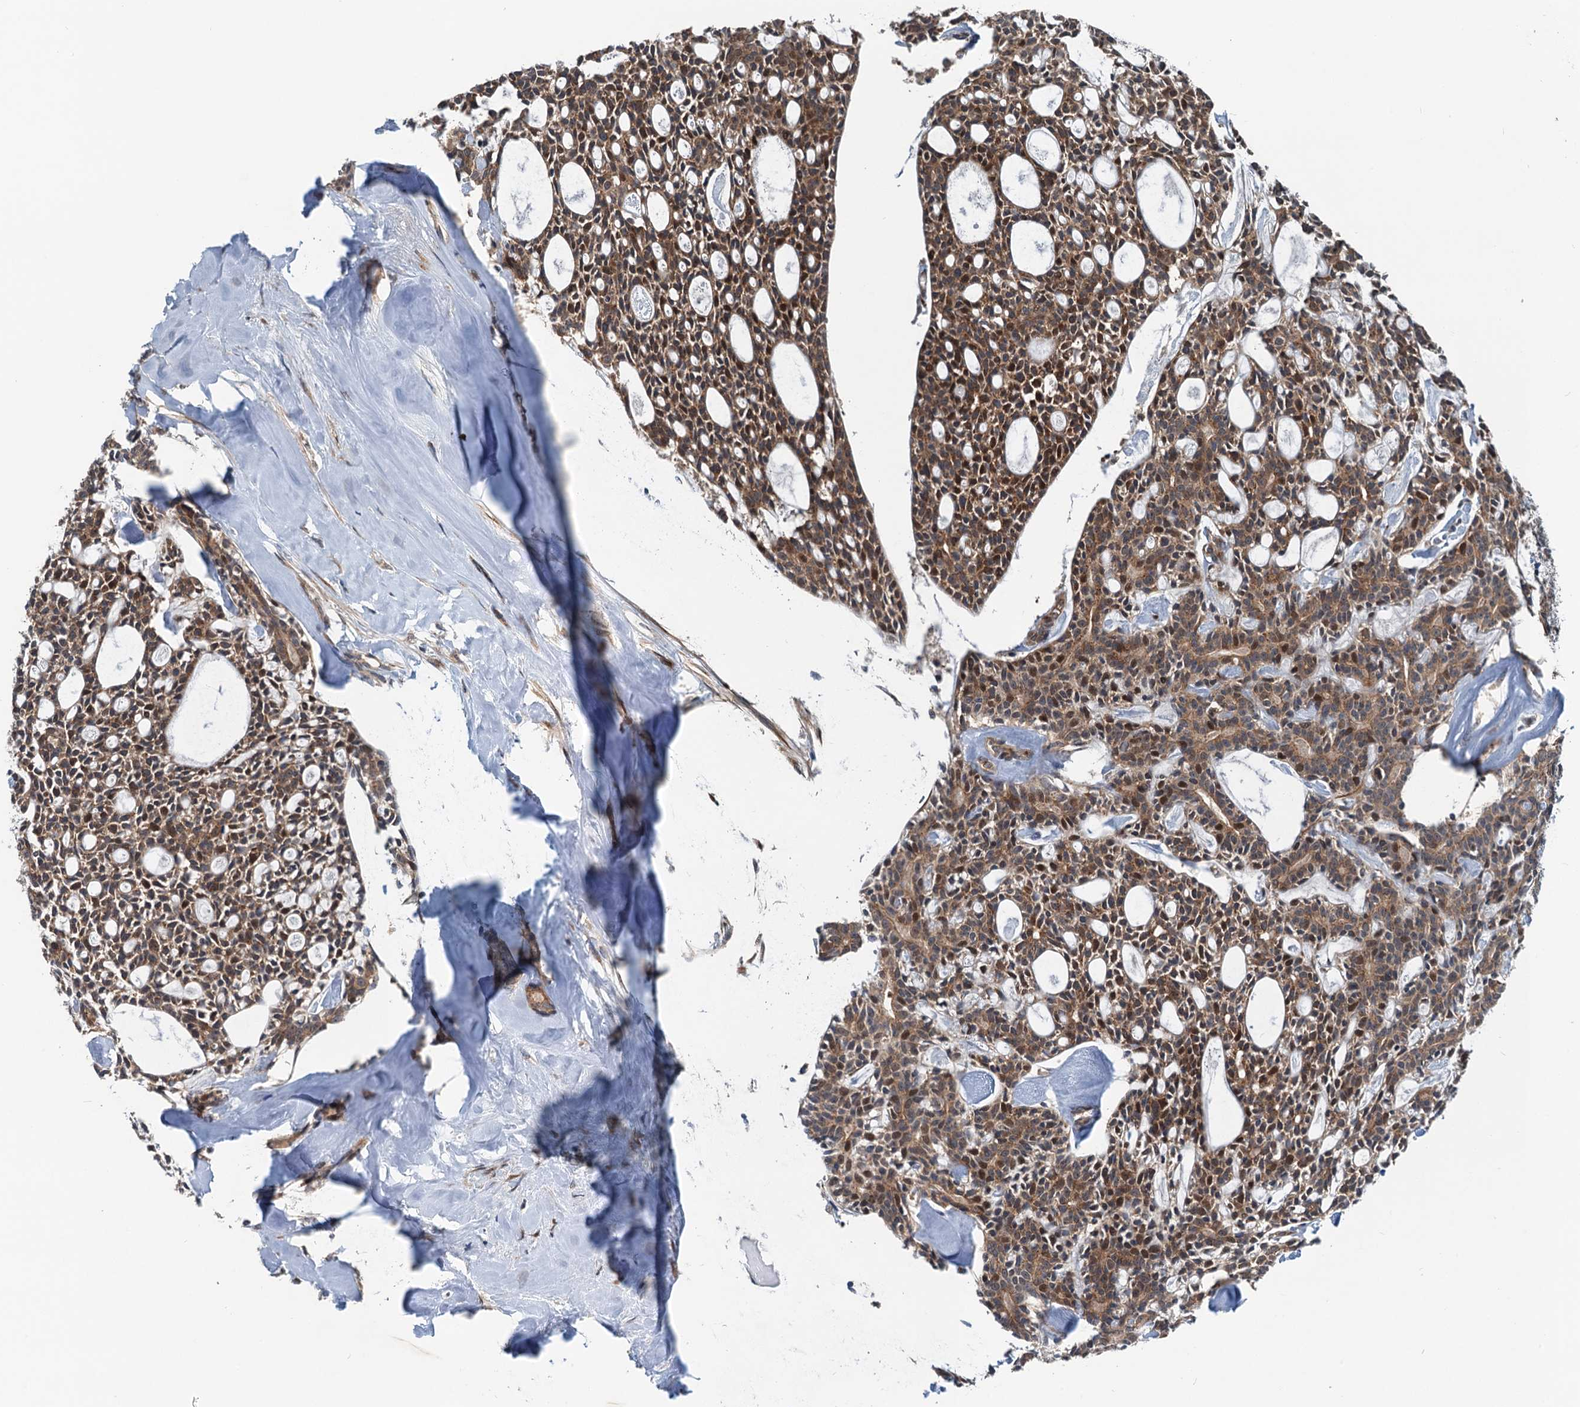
{"staining": {"intensity": "strong", "quantity": ">75%", "location": "cytoplasmic/membranous,nuclear"}, "tissue": "head and neck cancer", "cell_type": "Tumor cells", "image_type": "cancer", "snomed": [{"axis": "morphology", "description": "Adenocarcinoma, NOS"}, {"axis": "topography", "description": "Salivary gland"}, {"axis": "topography", "description": "Head-Neck"}], "caption": "The image reveals a brown stain indicating the presence of a protein in the cytoplasmic/membranous and nuclear of tumor cells in head and neck cancer (adenocarcinoma). The staining was performed using DAB (3,3'-diaminobenzidine), with brown indicating positive protein expression. Nuclei are stained blue with hematoxylin.", "gene": "DYNC2I2", "patient": {"sex": "male", "age": 55}}